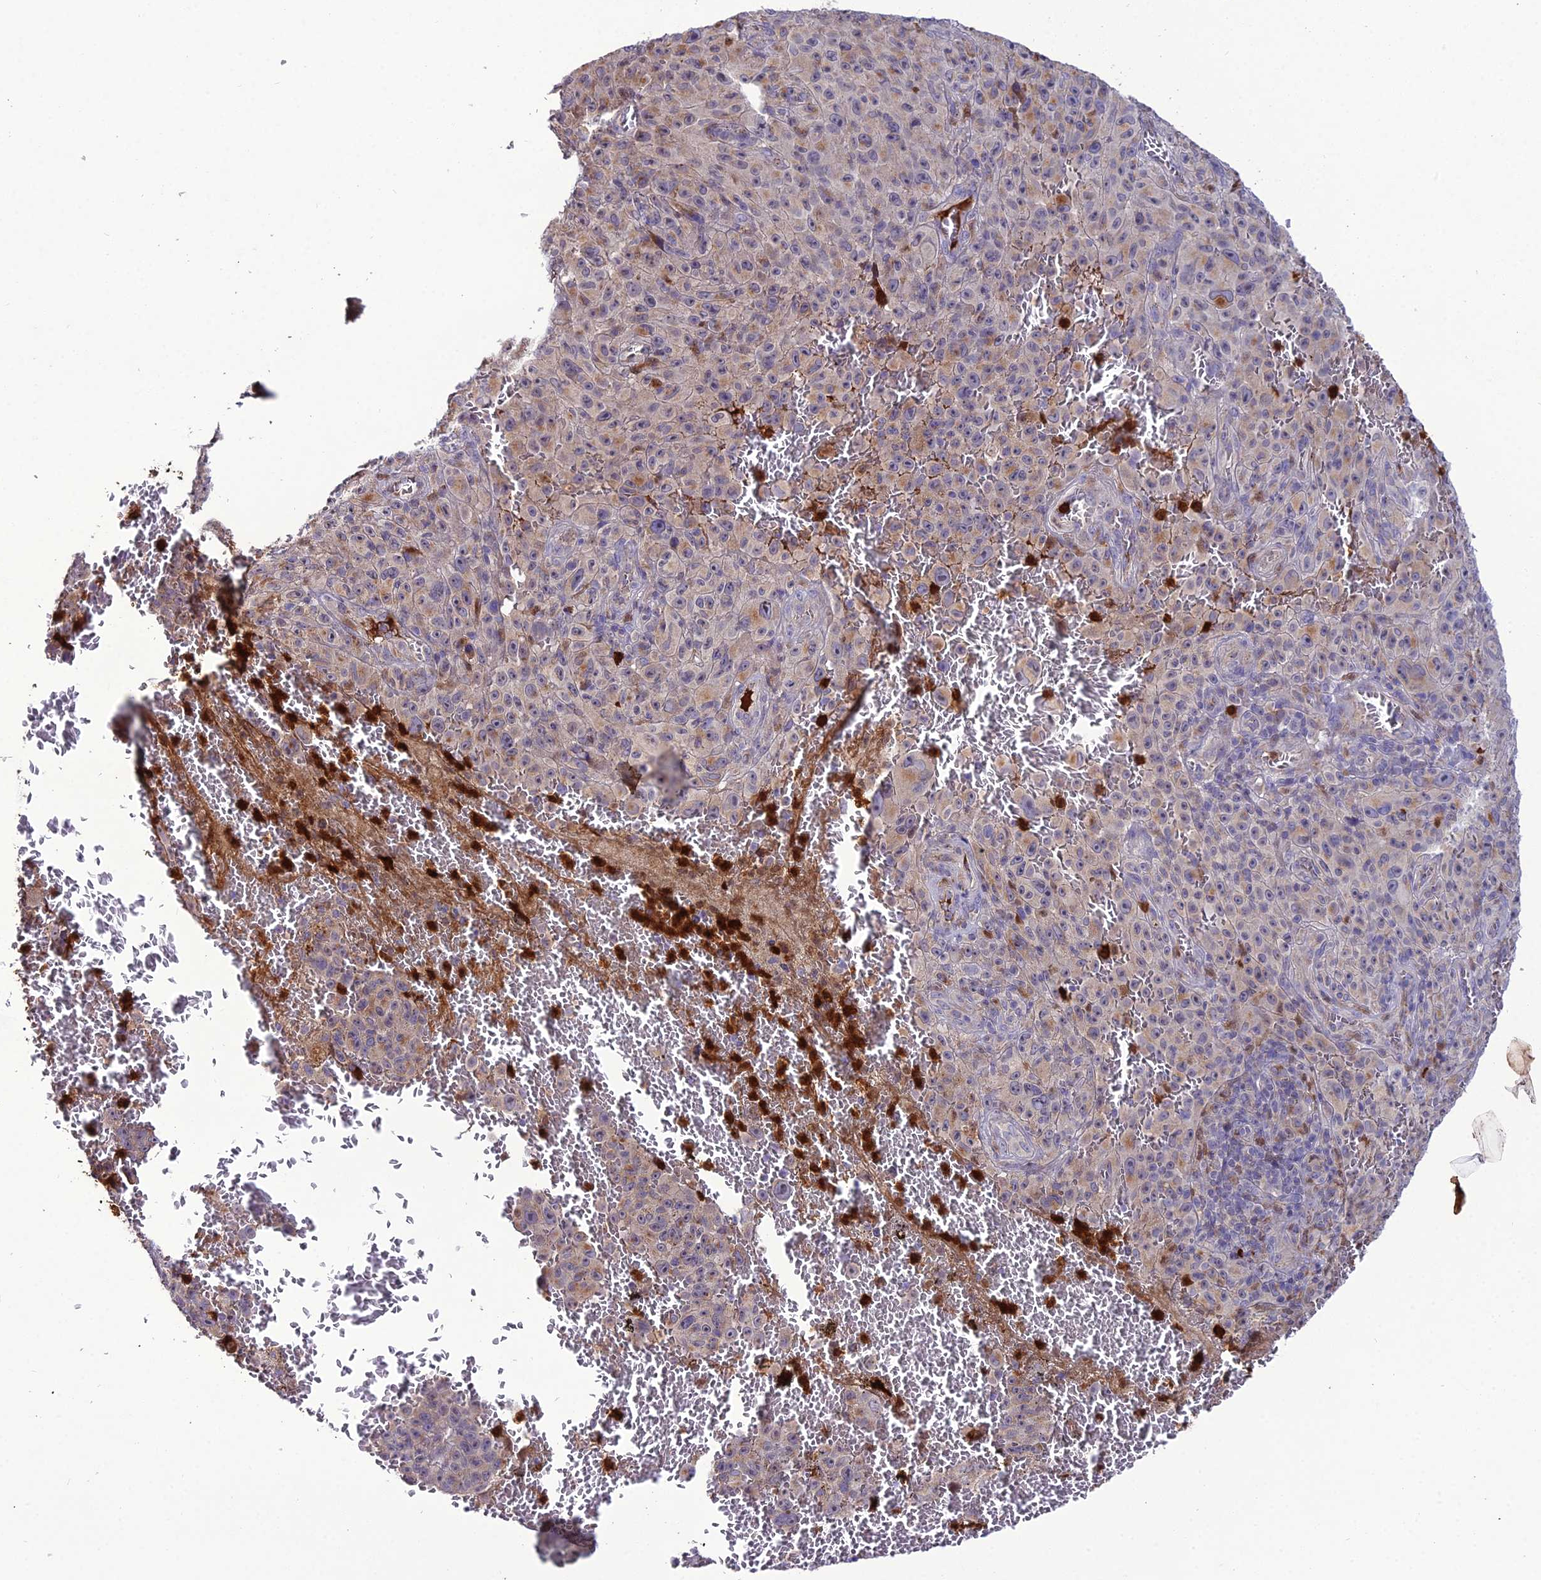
{"staining": {"intensity": "weak", "quantity": "<25%", "location": "cytoplasmic/membranous"}, "tissue": "melanoma", "cell_type": "Tumor cells", "image_type": "cancer", "snomed": [{"axis": "morphology", "description": "Malignant melanoma, NOS"}, {"axis": "topography", "description": "Skin"}], "caption": "This image is of malignant melanoma stained with immunohistochemistry (IHC) to label a protein in brown with the nuclei are counter-stained blue. There is no positivity in tumor cells. Brightfield microscopy of immunohistochemistry (IHC) stained with DAB (brown) and hematoxylin (blue), captured at high magnification.", "gene": "EID2", "patient": {"sex": "female", "age": 82}}